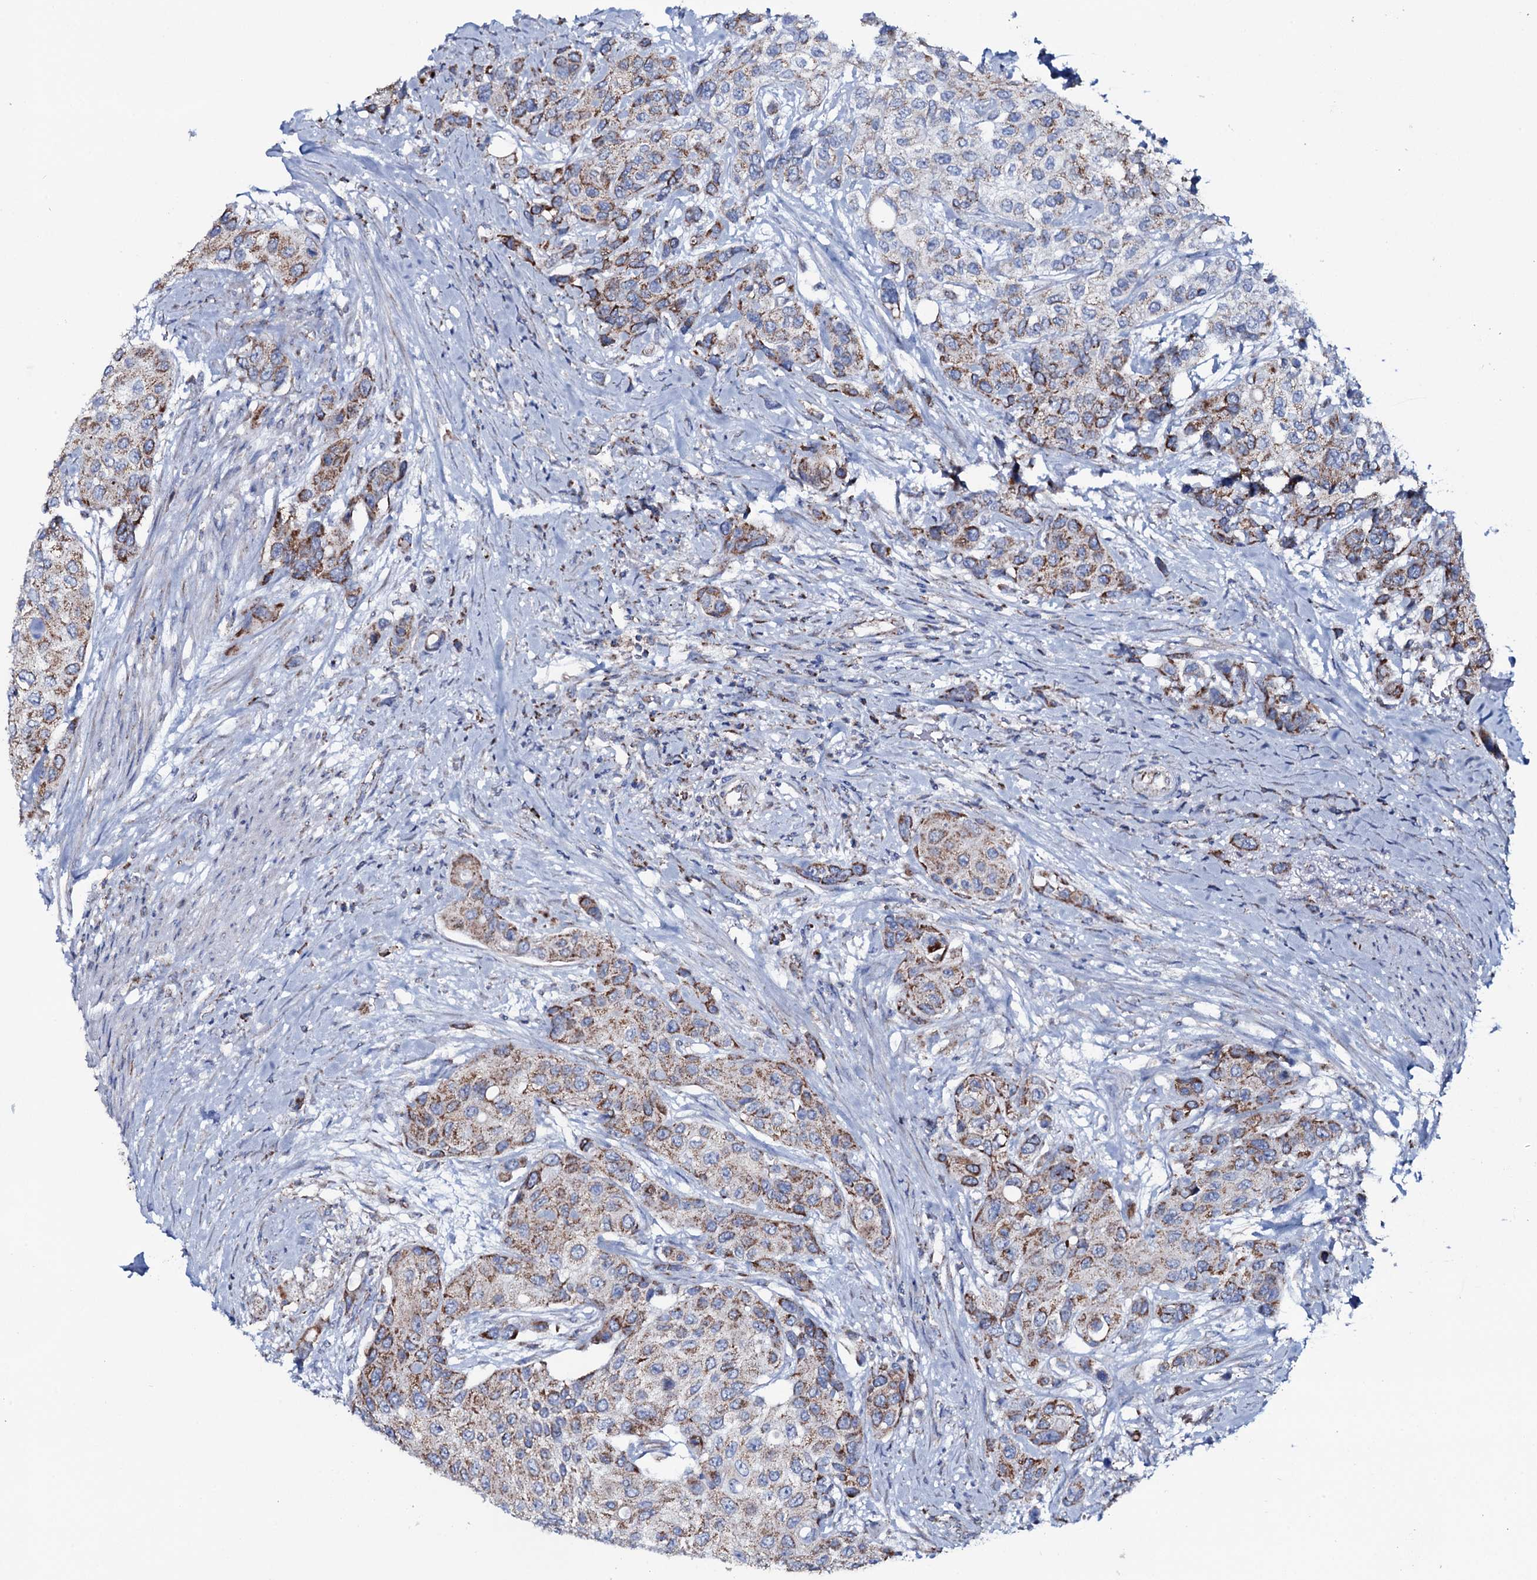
{"staining": {"intensity": "moderate", "quantity": "25%-75%", "location": "cytoplasmic/membranous"}, "tissue": "urothelial cancer", "cell_type": "Tumor cells", "image_type": "cancer", "snomed": [{"axis": "morphology", "description": "Normal tissue, NOS"}, {"axis": "morphology", "description": "Urothelial carcinoma, High grade"}, {"axis": "topography", "description": "Vascular tissue"}, {"axis": "topography", "description": "Urinary bladder"}], "caption": "IHC (DAB) staining of high-grade urothelial carcinoma shows moderate cytoplasmic/membranous protein staining in about 25%-75% of tumor cells.", "gene": "MRPS35", "patient": {"sex": "female", "age": 56}}